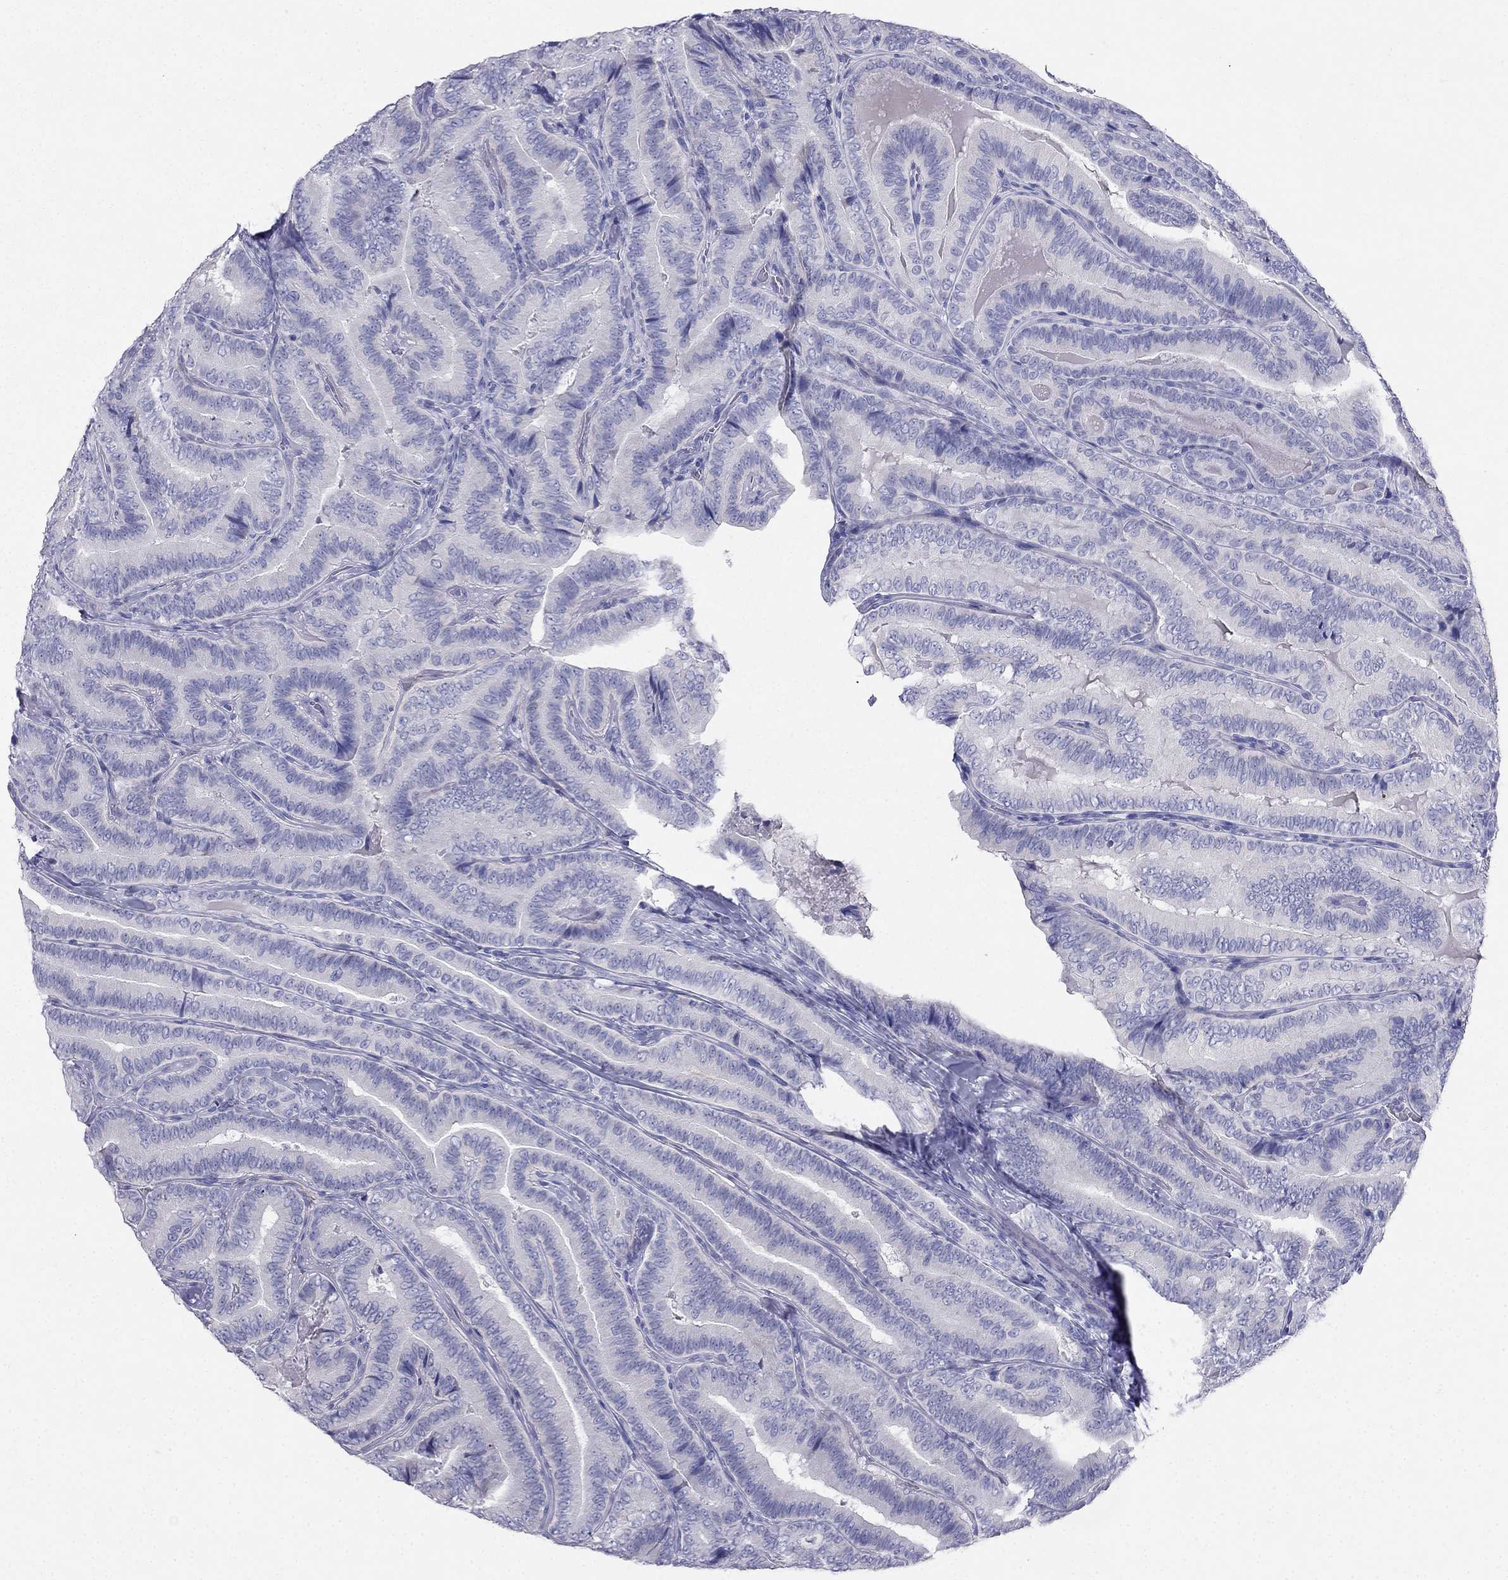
{"staining": {"intensity": "negative", "quantity": "none", "location": "none"}, "tissue": "thyroid cancer", "cell_type": "Tumor cells", "image_type": "cancer", "snomed": [{"axis": "morphology", "description": "Papillary adenocarcinoma, NOS"}, {"axis": "topography", "description": "Thyroid gland"}], "caption": "Thyroid papillary adenocarcinoma stained for a protein using IHC shows no expression tumor cells.", "gene": "RFLNA", "patient": {"sex": "male", "age": 61}}